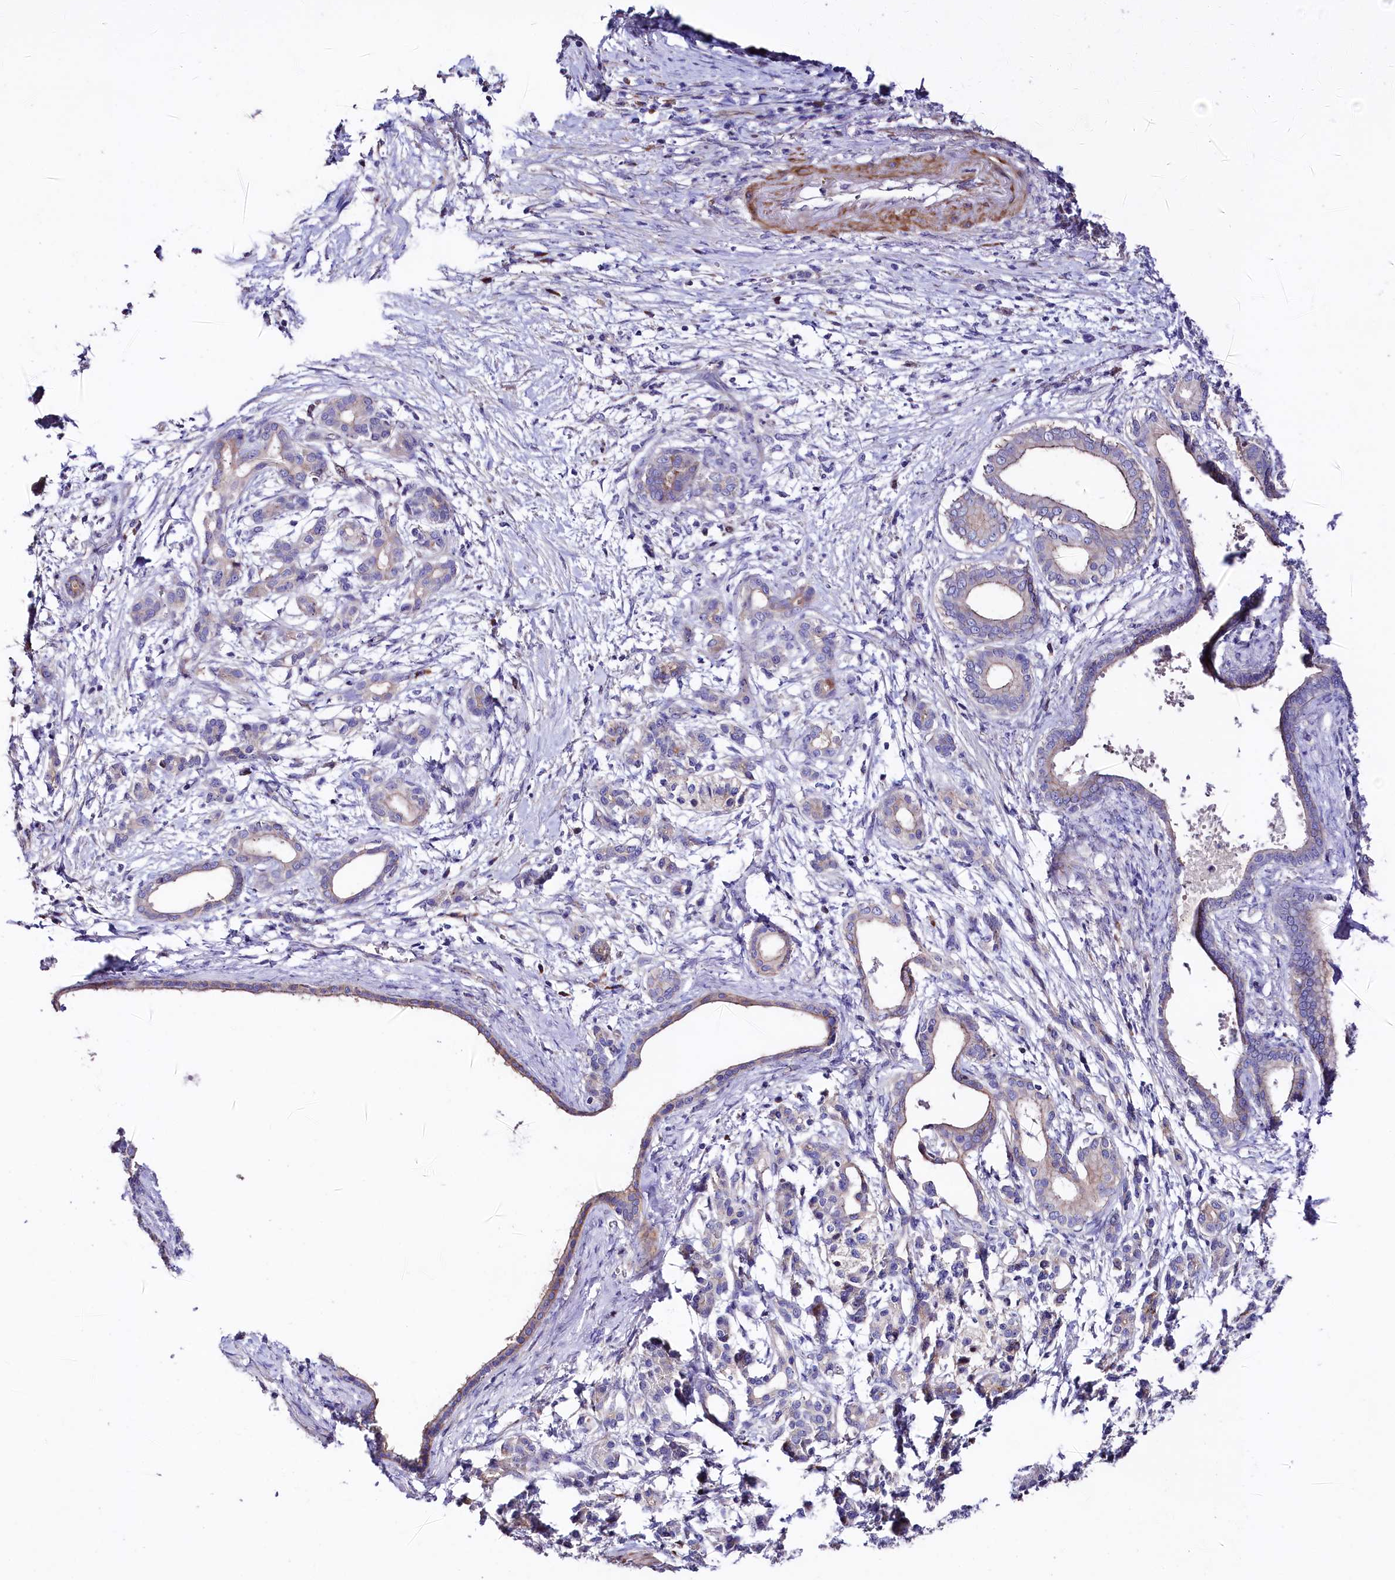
{"staining": {"intensity": "weak", "quantity": "<25%", "location": "cytoplasmic/membranous"}, "tissue": "pancreatic cancer", "cell_type": "Tumor cells", "image_type": "cancer", "snomed": [{"axis": "morphology", "description": "Adenocarcinoma, NOS"}, {"axis": "topography", "description": "Pancreas"}], "caption": "The image shows no significant staining in tumor cells of pancreatic cancer (adenocarcinoma).", "gene": "WNT8A", "patient": {"sex": "female", "age": 55}}